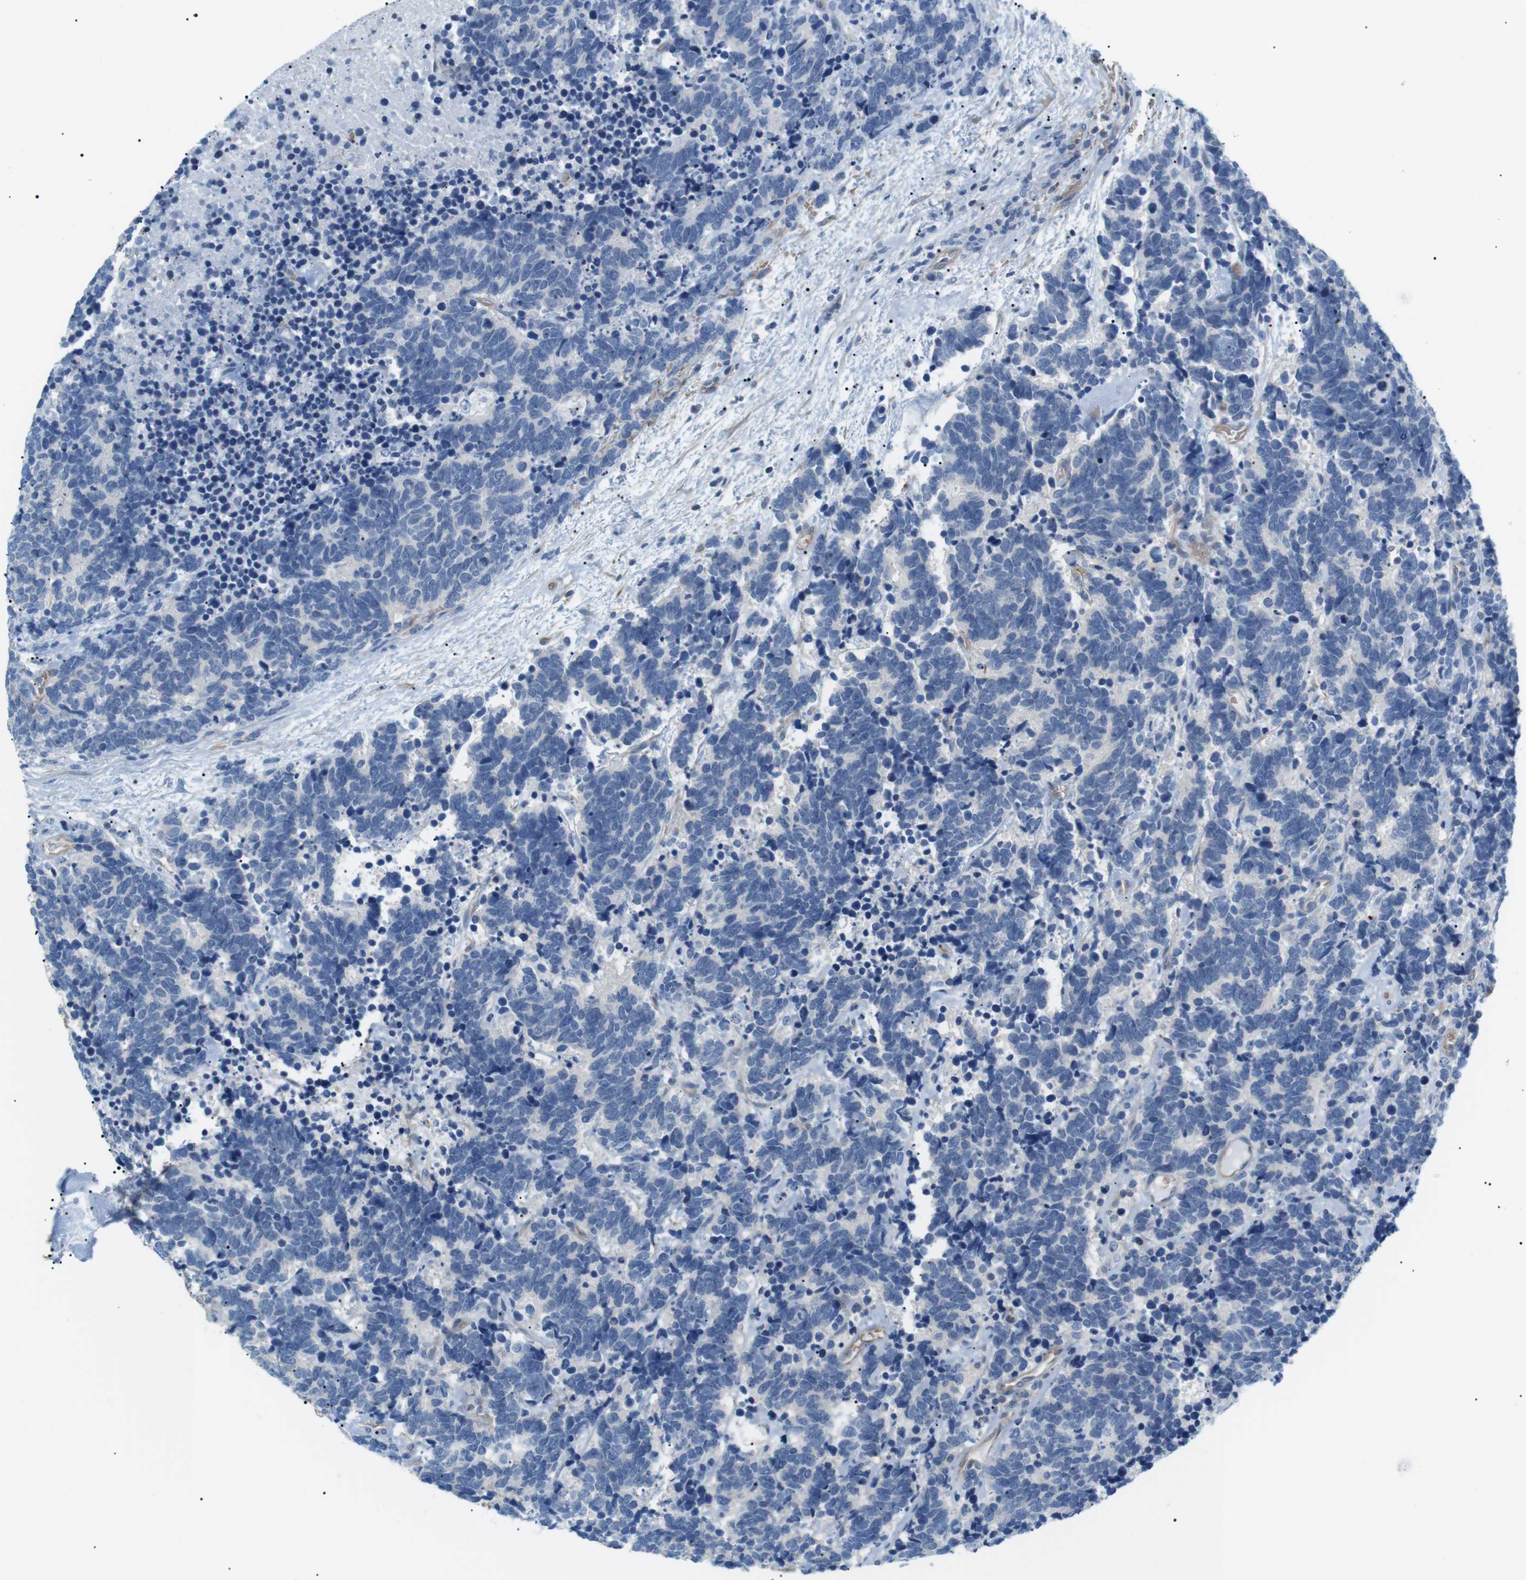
{"staining": {"intensity": "negative", "quantity": "none", "location": "none"}, "tissue": "carcinoid", "cell_type": "Tumor cells", "image_type": "cancer", "snomed": [{"axis": "morphology", "description": "Carcinoma, NOS"}, {"axis": "morphology", "description": "Carcinoid, malignant, NOS"}, {"axis": "topography", "description": "Urinary bladder"}], "caption": "The photomicrograph displays no significant positivity in tumor cells of carcinoma.", "gene": "ADCY10", "patient": {"sex": "male", "age": 57}}